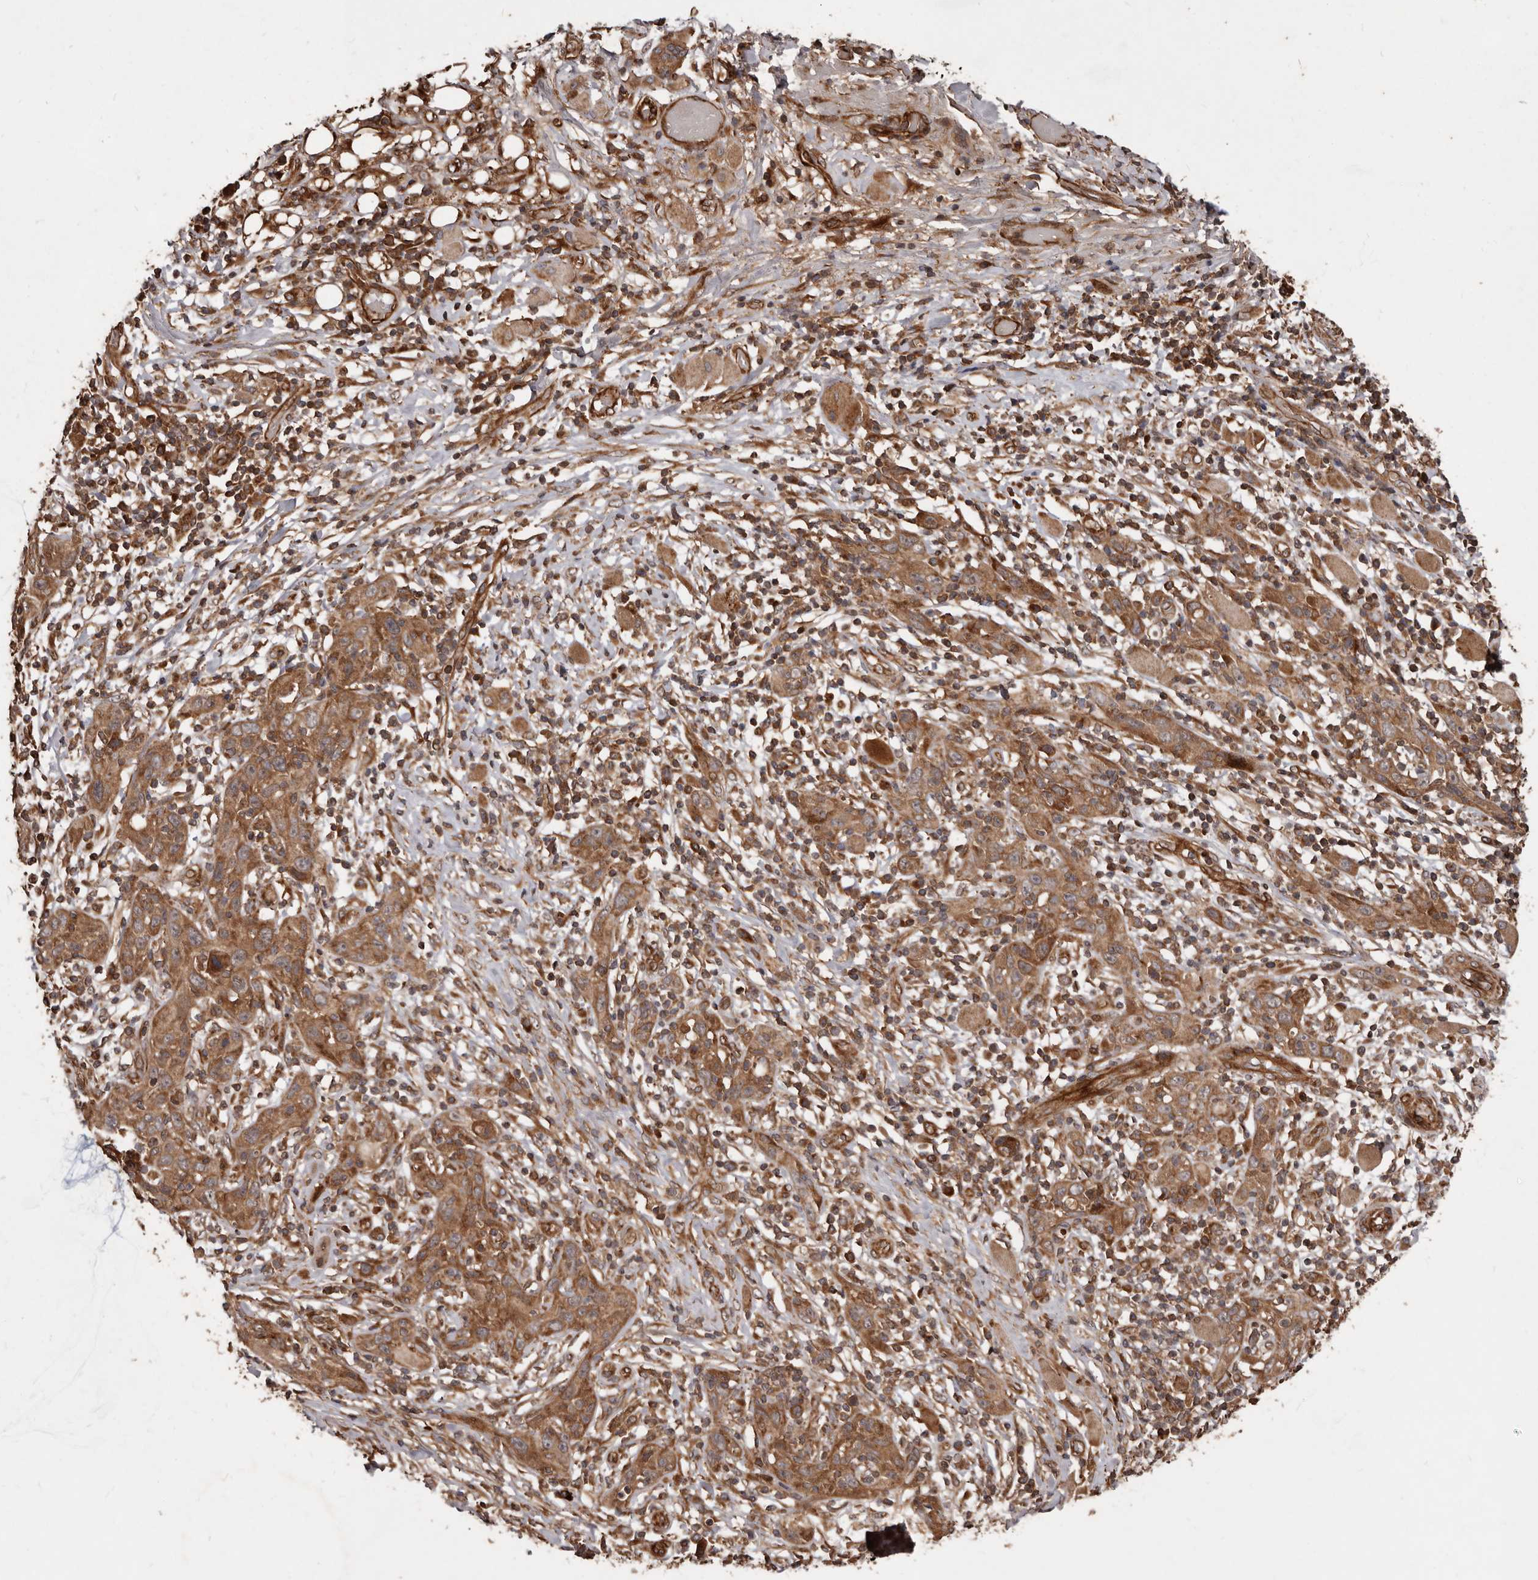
{"staining": {"intensity": "moderate", "quantity": ">75%", "location": "cytoplasmic/membranous"}, "tissue": "skin cancer", "cell_type": "Tumor cells", "image_type": "cancer", "snomed": [{"axis": "morphology", "description": "Squamous cell carcinoma, NOS"}, {"axis": "topography", "description": "Skin"}], "caption": "Squamous cell carcinoma (skin) was stained to show a protein in brown. There is medium levels of moderate cytoplasmic/membranous positivity in about >75% of tumor cells. The protein is stained brown, and the nuclei are stained in blue (DAB (3,3'-diaminobenzidine) IHC with brightfield microscopy, high magnification).", "gene": "STK36", "patient": {"sex": "female", "age": 88}}